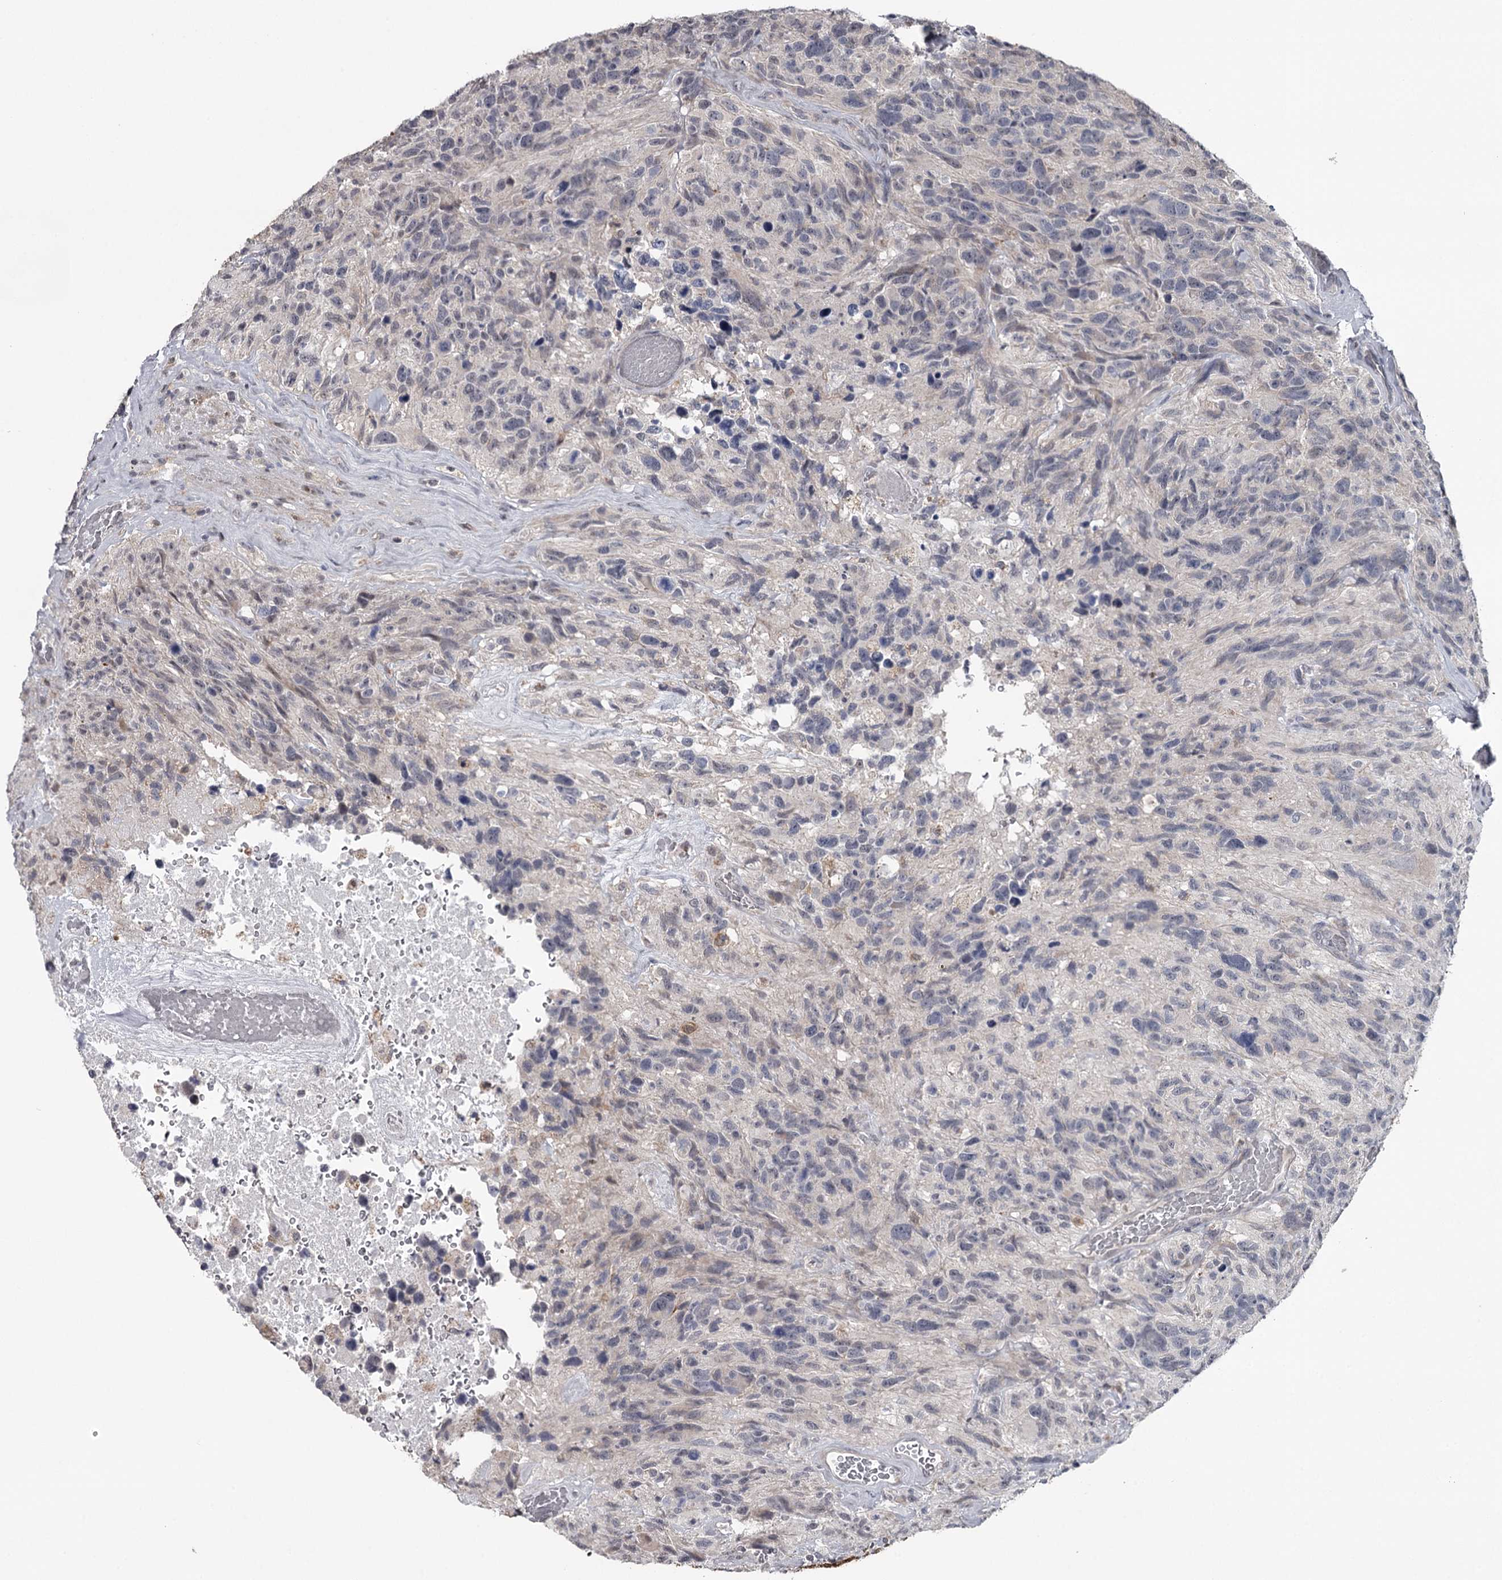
{"staining": {"intensity": "negative", "quantity": "none", "location": "none"}, "tissue": "glioma", "cell_type": "Tumor cells", "image_type": "cancer", "snomed": [{"axis": "morphology", "description": "Glioma, malignant, High grade"}, {"axis": "topography", "description": "Brain"}], "caption": "Photomicrograph shows no protein expression in tumor cells of glioma tissue. (Stains: DAB (3,3'-diaminobenzidine) immunohistochemistry with hematoxylin counter stain, Microscopy: brightfield microscopy at high magnification).", "gene": "GTSF1", "patient": {"sex": "male", "age": 69}}